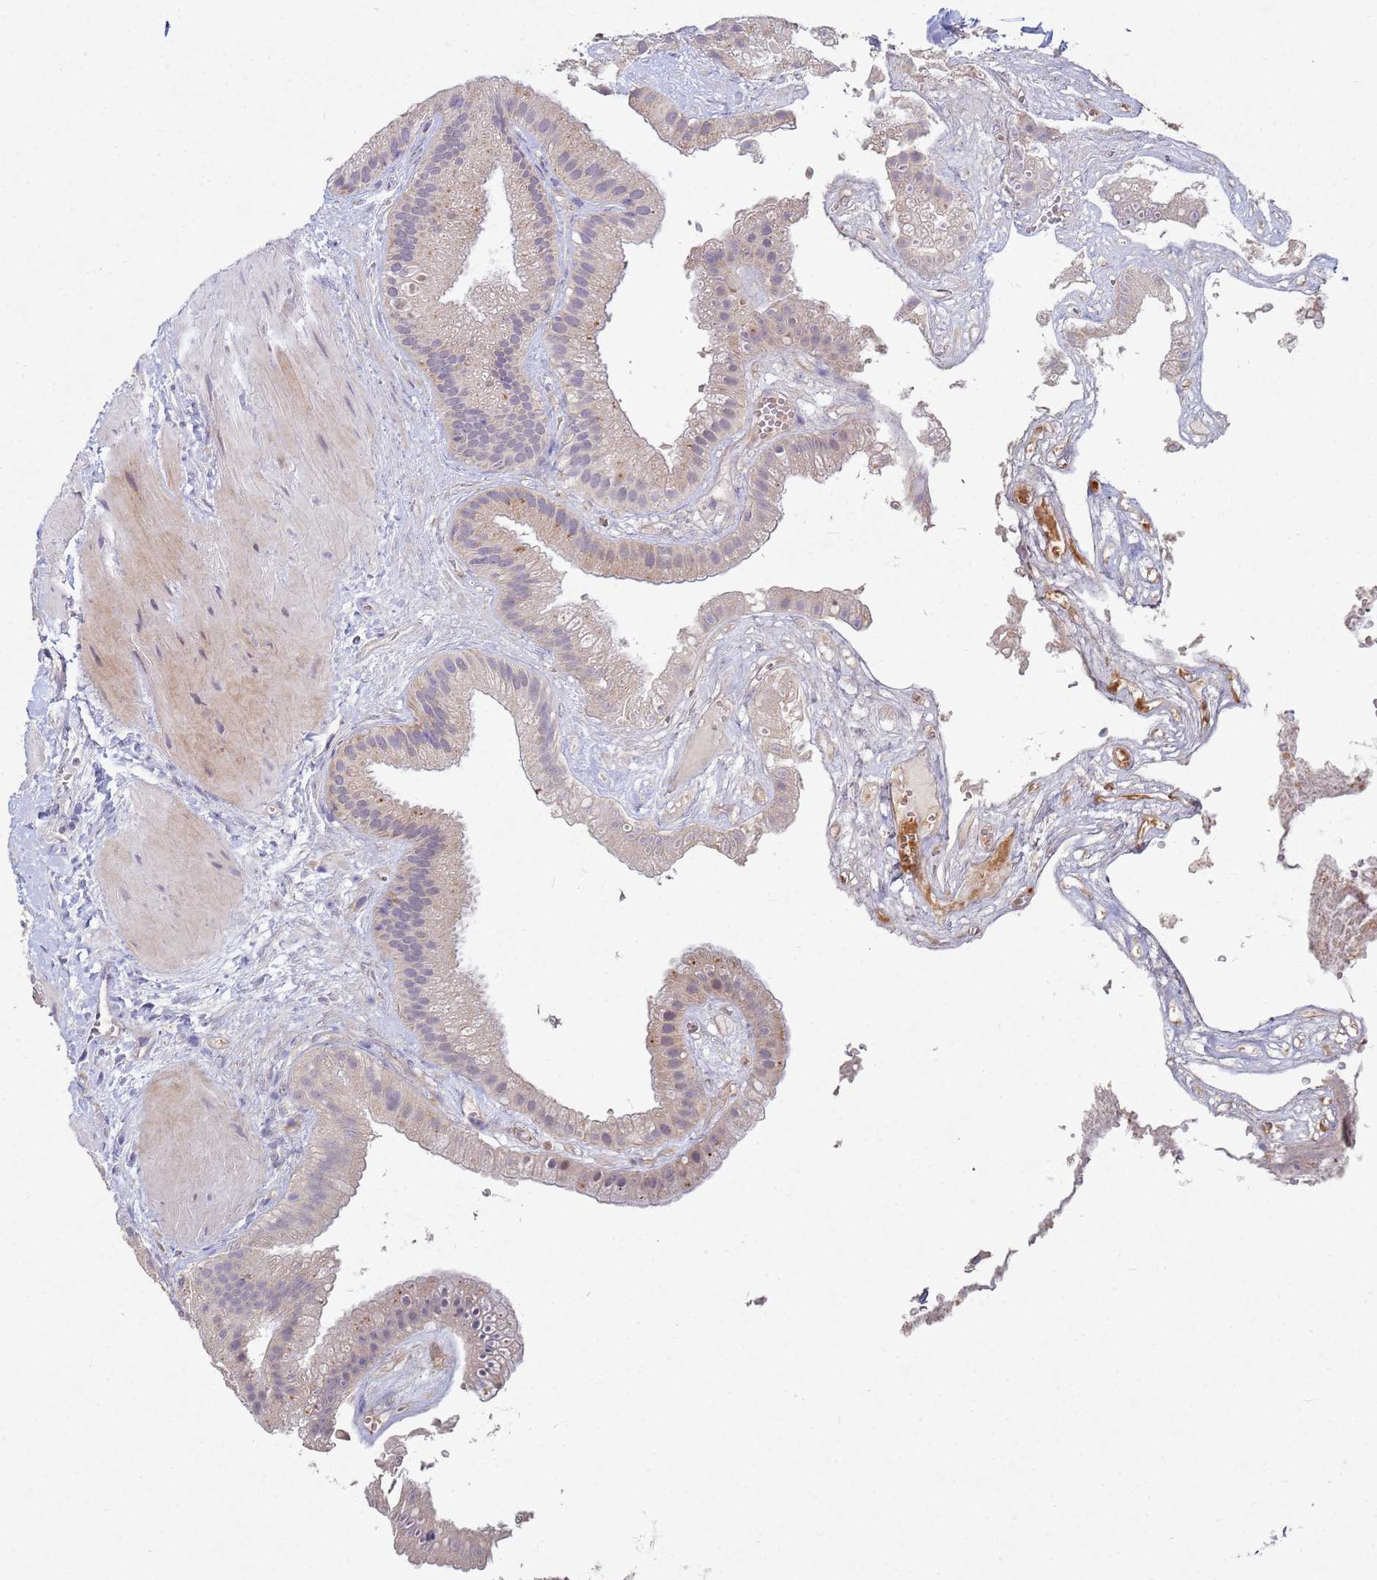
{"staining": {"intensity": "moderate", "quantity": "<25%", "location": "cytoplasmic/membranous"}, "tissue": "gallbladder", "cell_type": "Glandular cells", "image_type": "normal", "snomed": [{"axis": "morphology", "description": "Normal tissue, NOS"}, {"axis": "topography", "description": "Gallbladder"}], "caption": "Gallbladder stained for a protein displays moderate cytoplasmic/membranous positivity in glandular cells.", "gene": "TNPO2", "patient": {"sex": "male", "age": 55}}